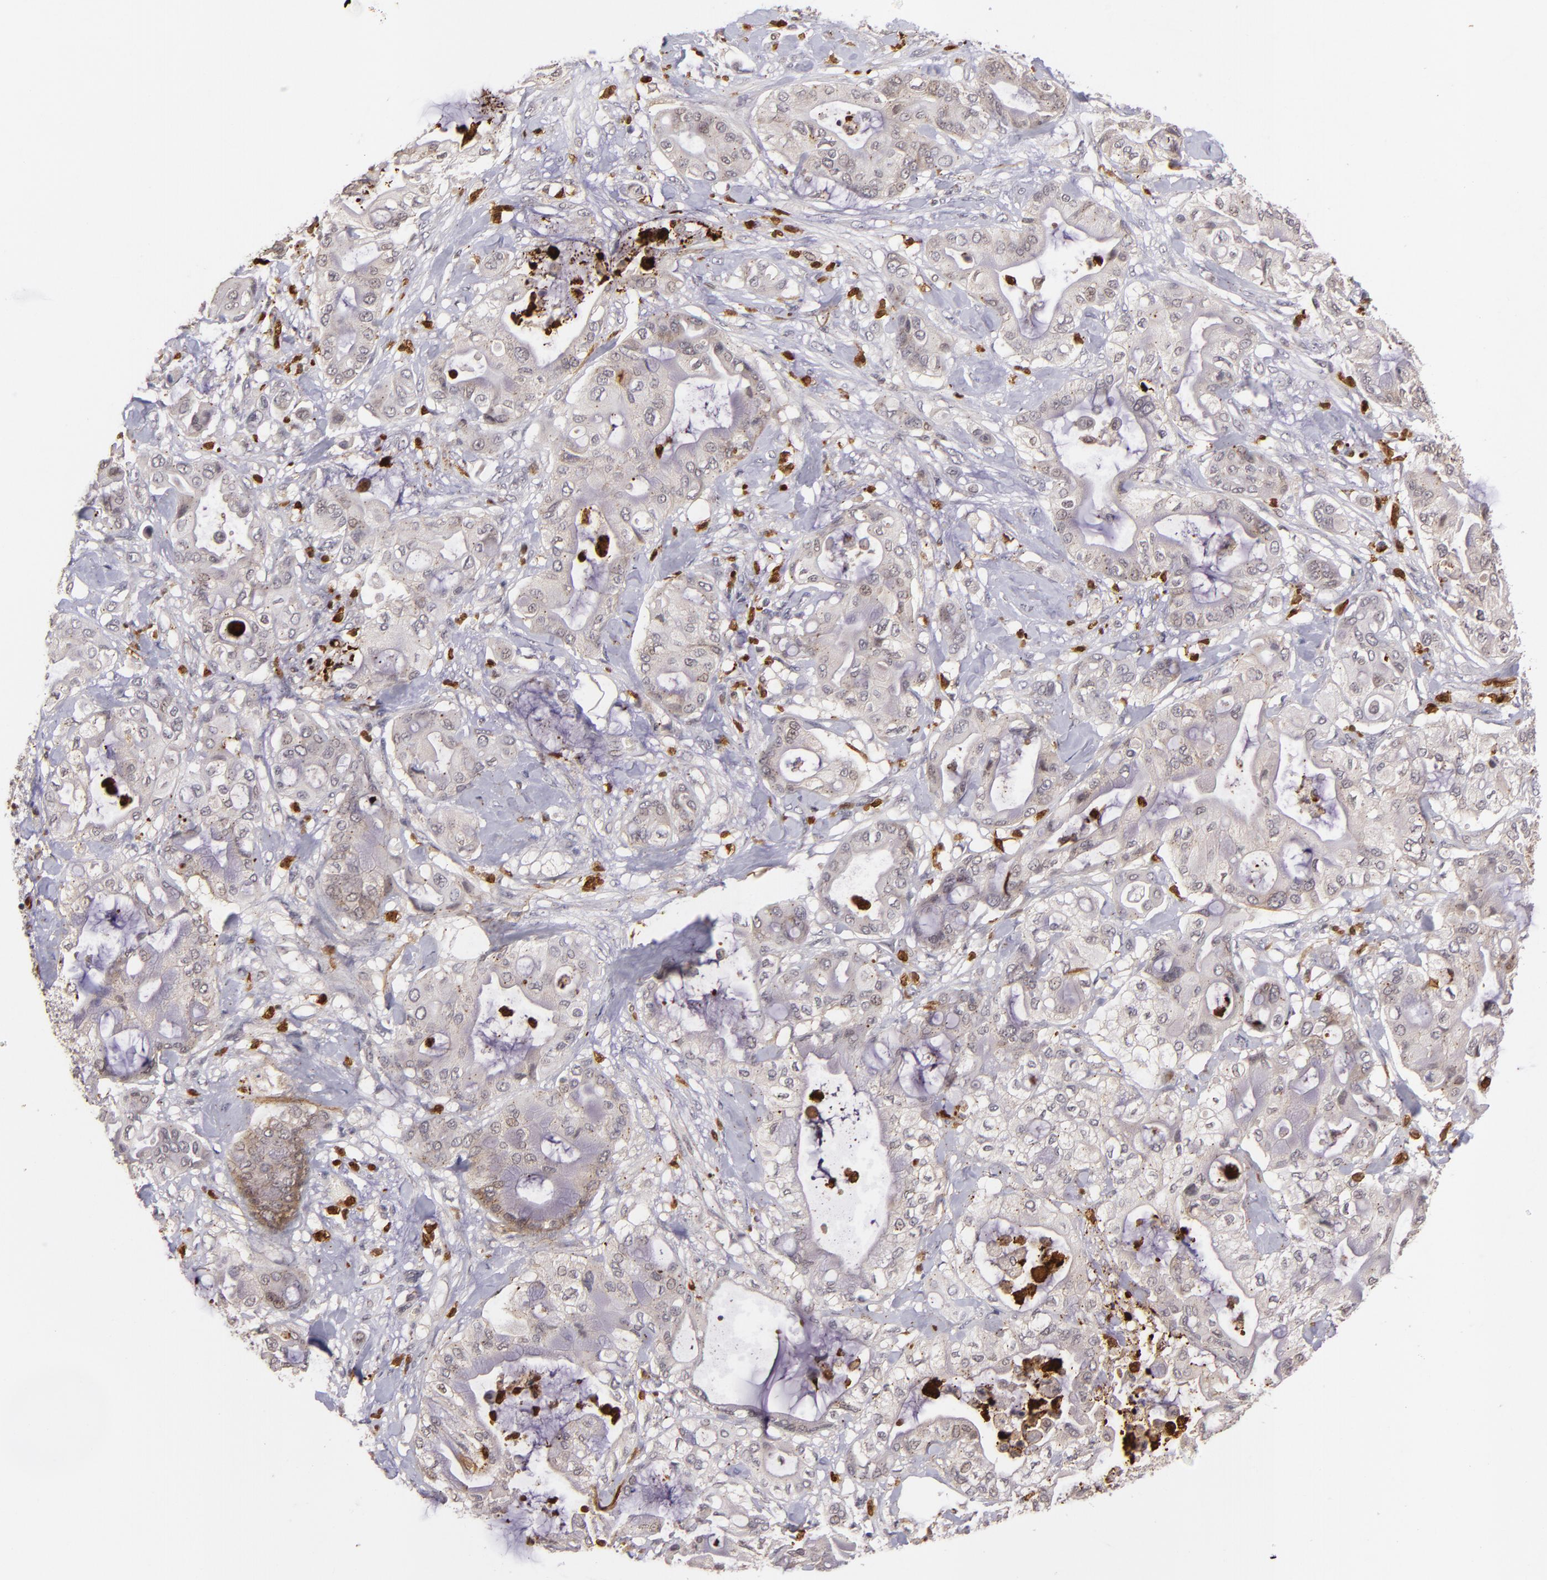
{"staining": {"intensity": "weak", "quantity": "<25%", "location": "cytoplasmic/membranous"}, "tissue": "pancreatic cancer", "cell_type": "Tumor cells", "image_type": "cancer", "snomed": [{"axis": "morphology", "description": "Adenocarcinoma, NOS"}, {"axis": "morphology", "description": "Adenocarcinoma, metastatic, NOS"}, {"axis": "topography", "description": "Lymph node"}, {"axis": "topography", "description": "Pancreas"}, {"axis": "topography", "description": "Duodenum"}], "caption": "Immunohistochemical staining of human metastatic adenocarcinoma (pancreatic) demonstrates no significant staining in tumor cells. (Brightfield microscopy of DAB (3,3'-diaminobenzidine) immunohistochemistry at high magnification).", "gene": "RXRG", "patient": {"sex": "female", "age": 64}}